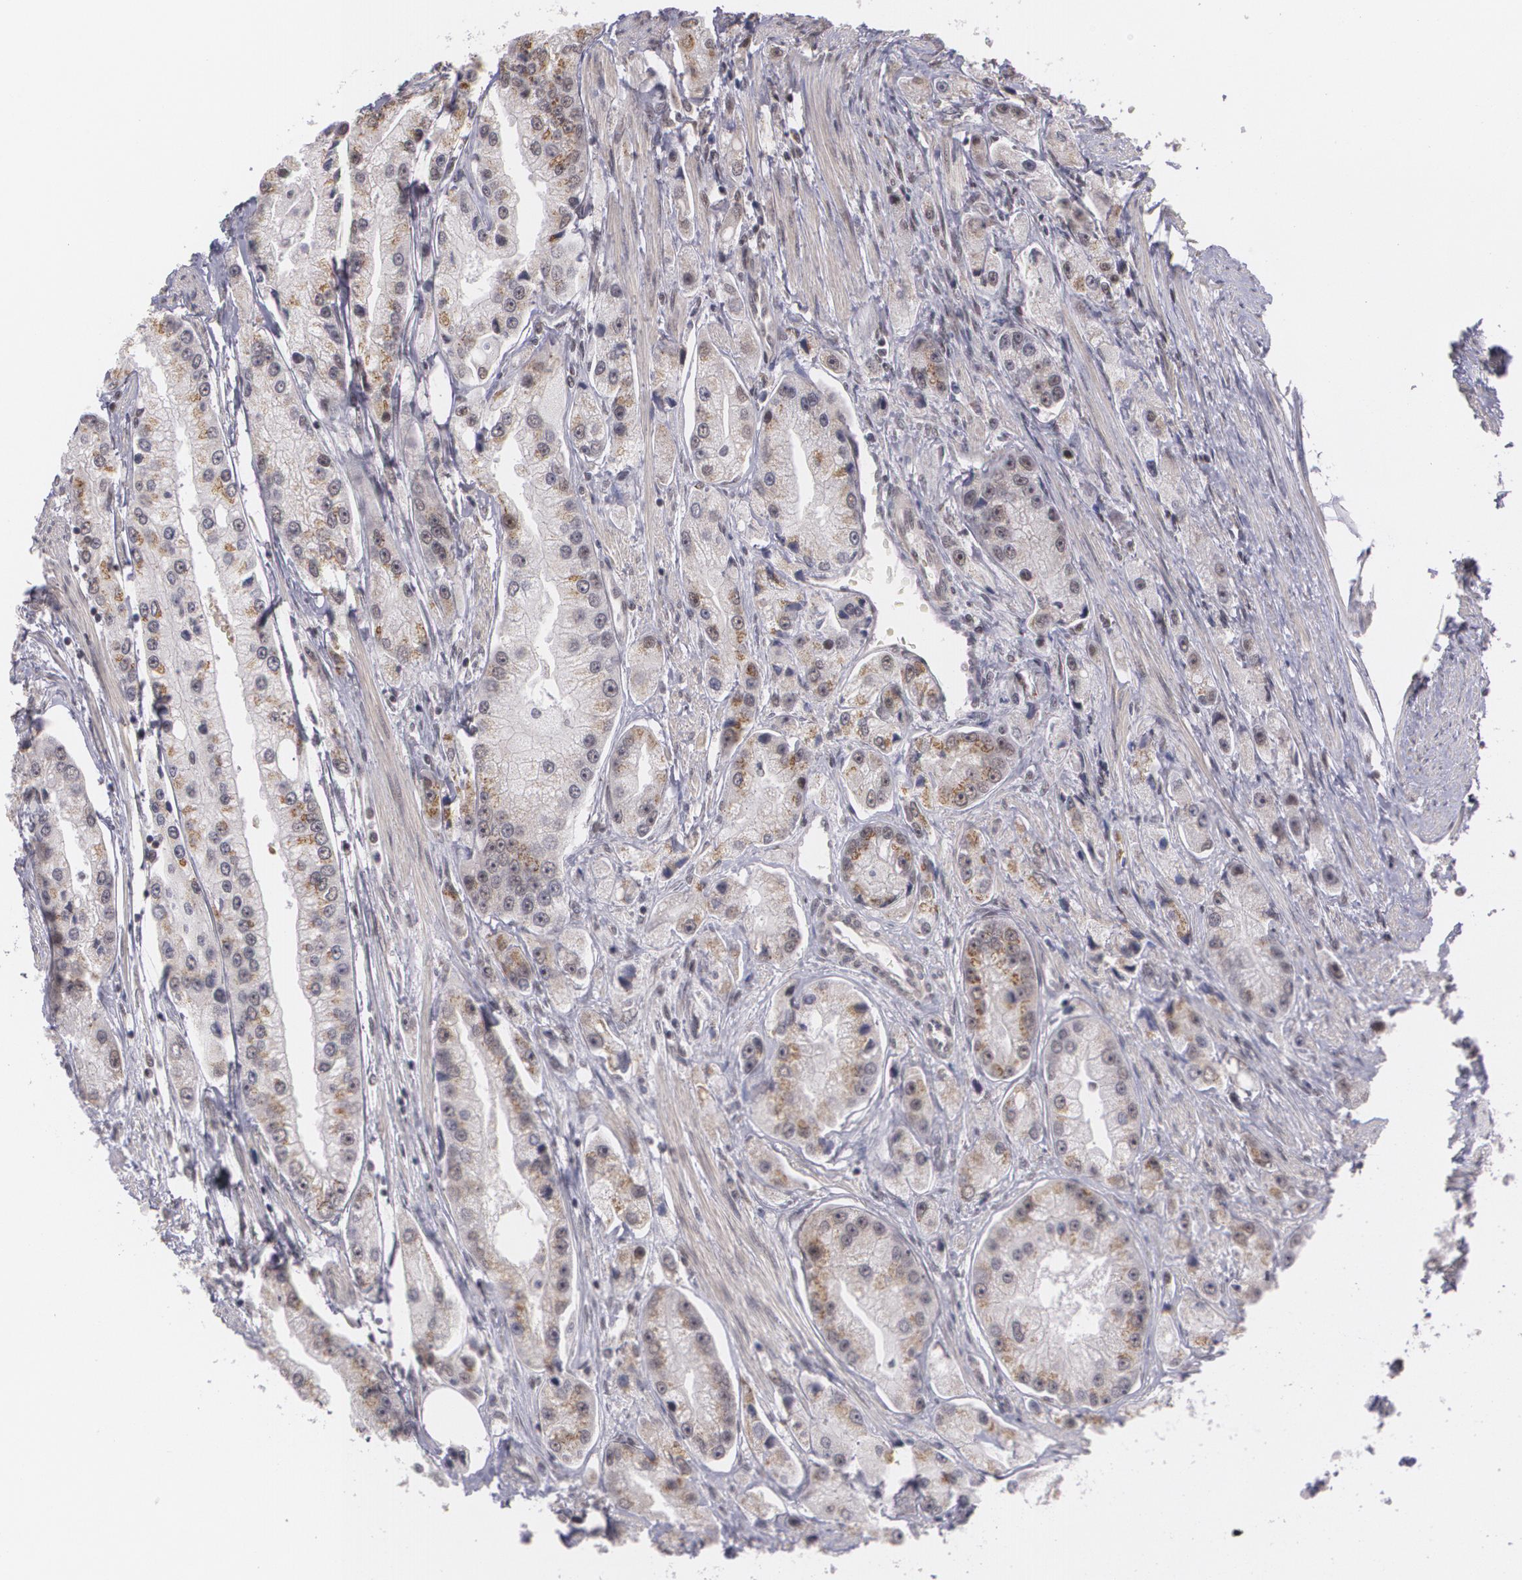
{"staining": {"intensity": "weak", "quantity": "25%-75%", "location": "cytoplasmic/membranous"}, "tissue": "prostate cancer", "cell_type": "Tumor cells", "image_type": "cancer", "snomed": [{"axis": "morphology", "description": "Adenocarcinoma, Medium grade"}, {"axis": "topography", "description": "Prostate"}], "caption": "A photomicrograph of human prostate cancer stained for a protein displays weak cytoplasmic/membranous brown staining in tumor cells.", "gene": "ALX1", "patient": {"sex": "male", "age": 72}}